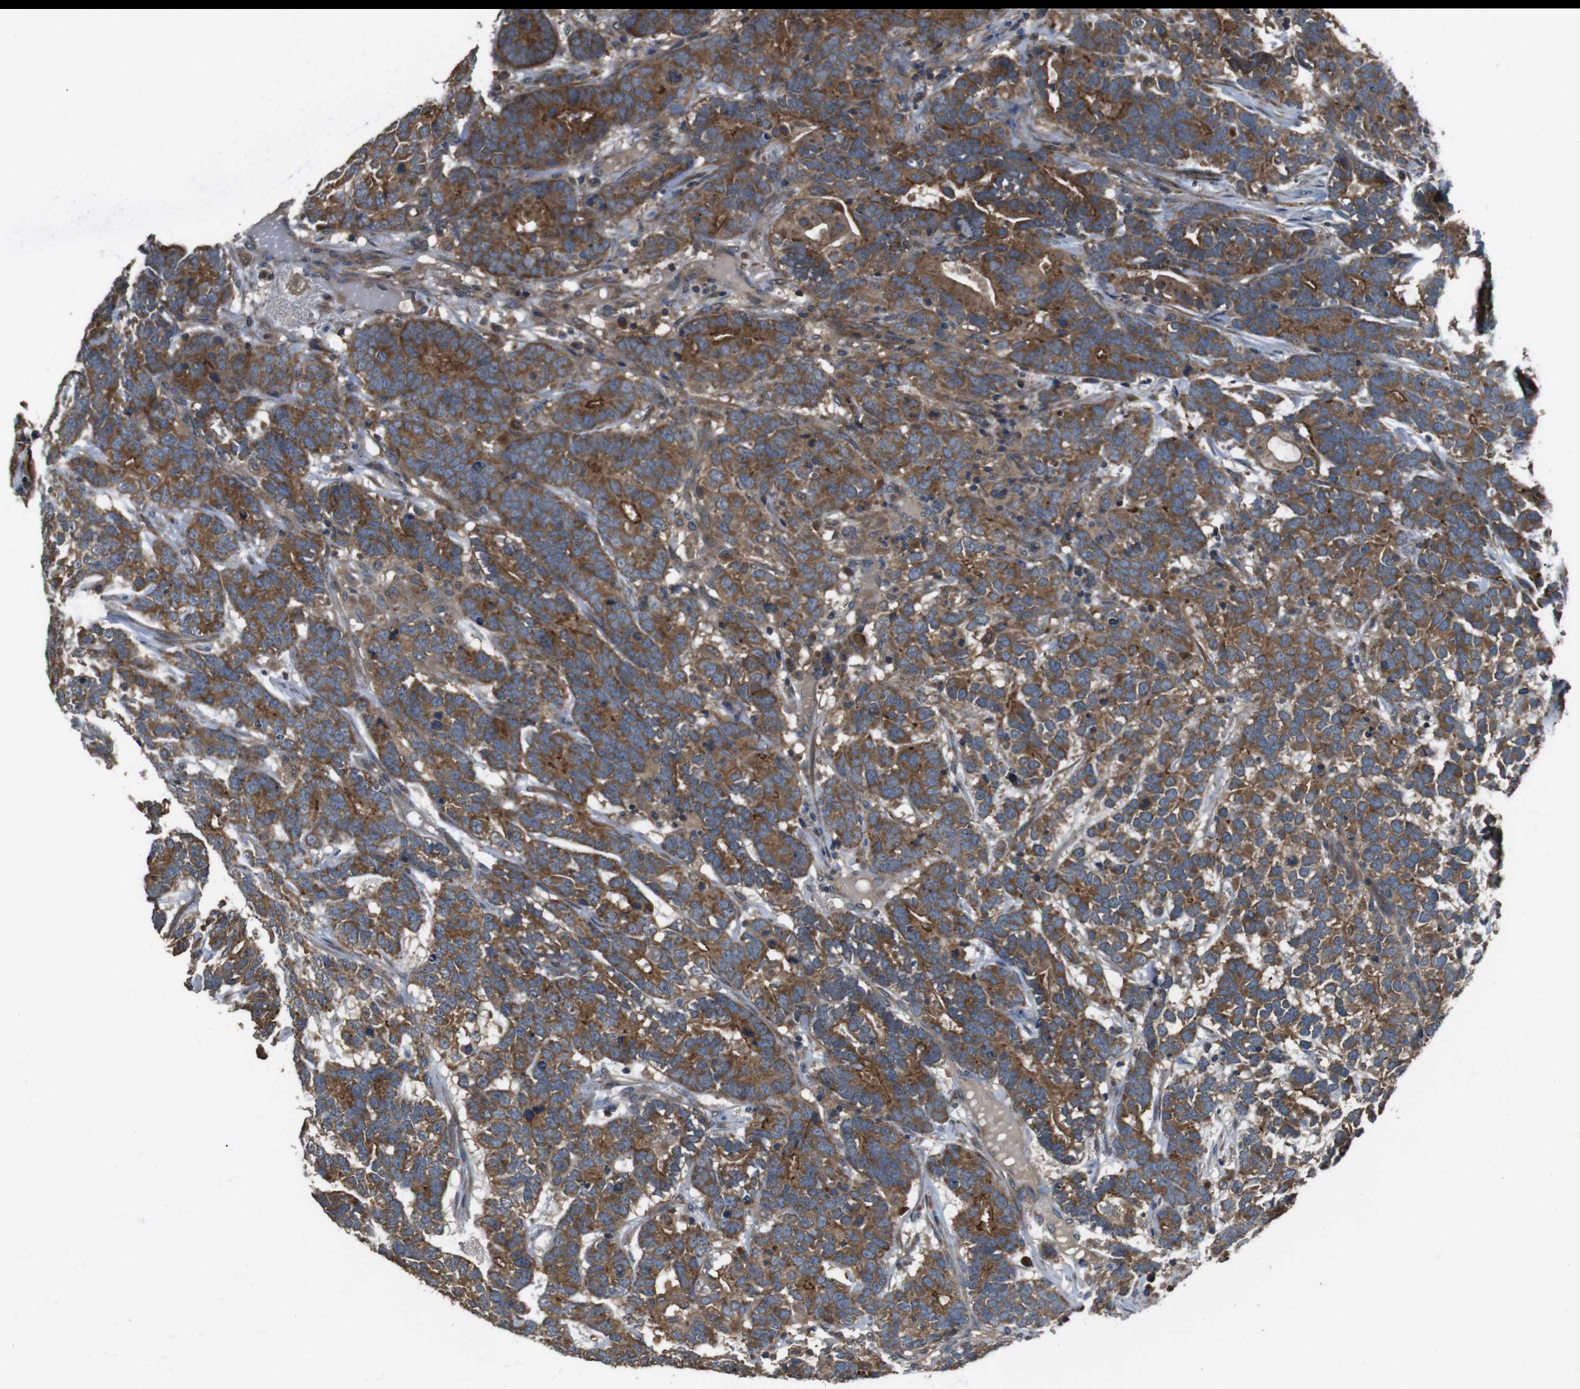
{"staining": {"intensity": "moderate", "quantity": ">75%", "location": "cytoplasmic/membranous"}, "tissue": "testis cancer", "cell_type": "Tumor cells", "image_type": "cancer", "snomed": [{"axis": "morphology", "description": "Carcinoma, Embryonal, NOS"}, {"axis": "topography", "description": "Testis"}], "caption": "Immunohistochemical staining of human testis cancer reveals medium levels of moderate cytoplasmic/membranous protein positivity in approximately >75% of tumor cells.", "gene": "FUT2", "patient": {"sex": "male", "age": 26}}